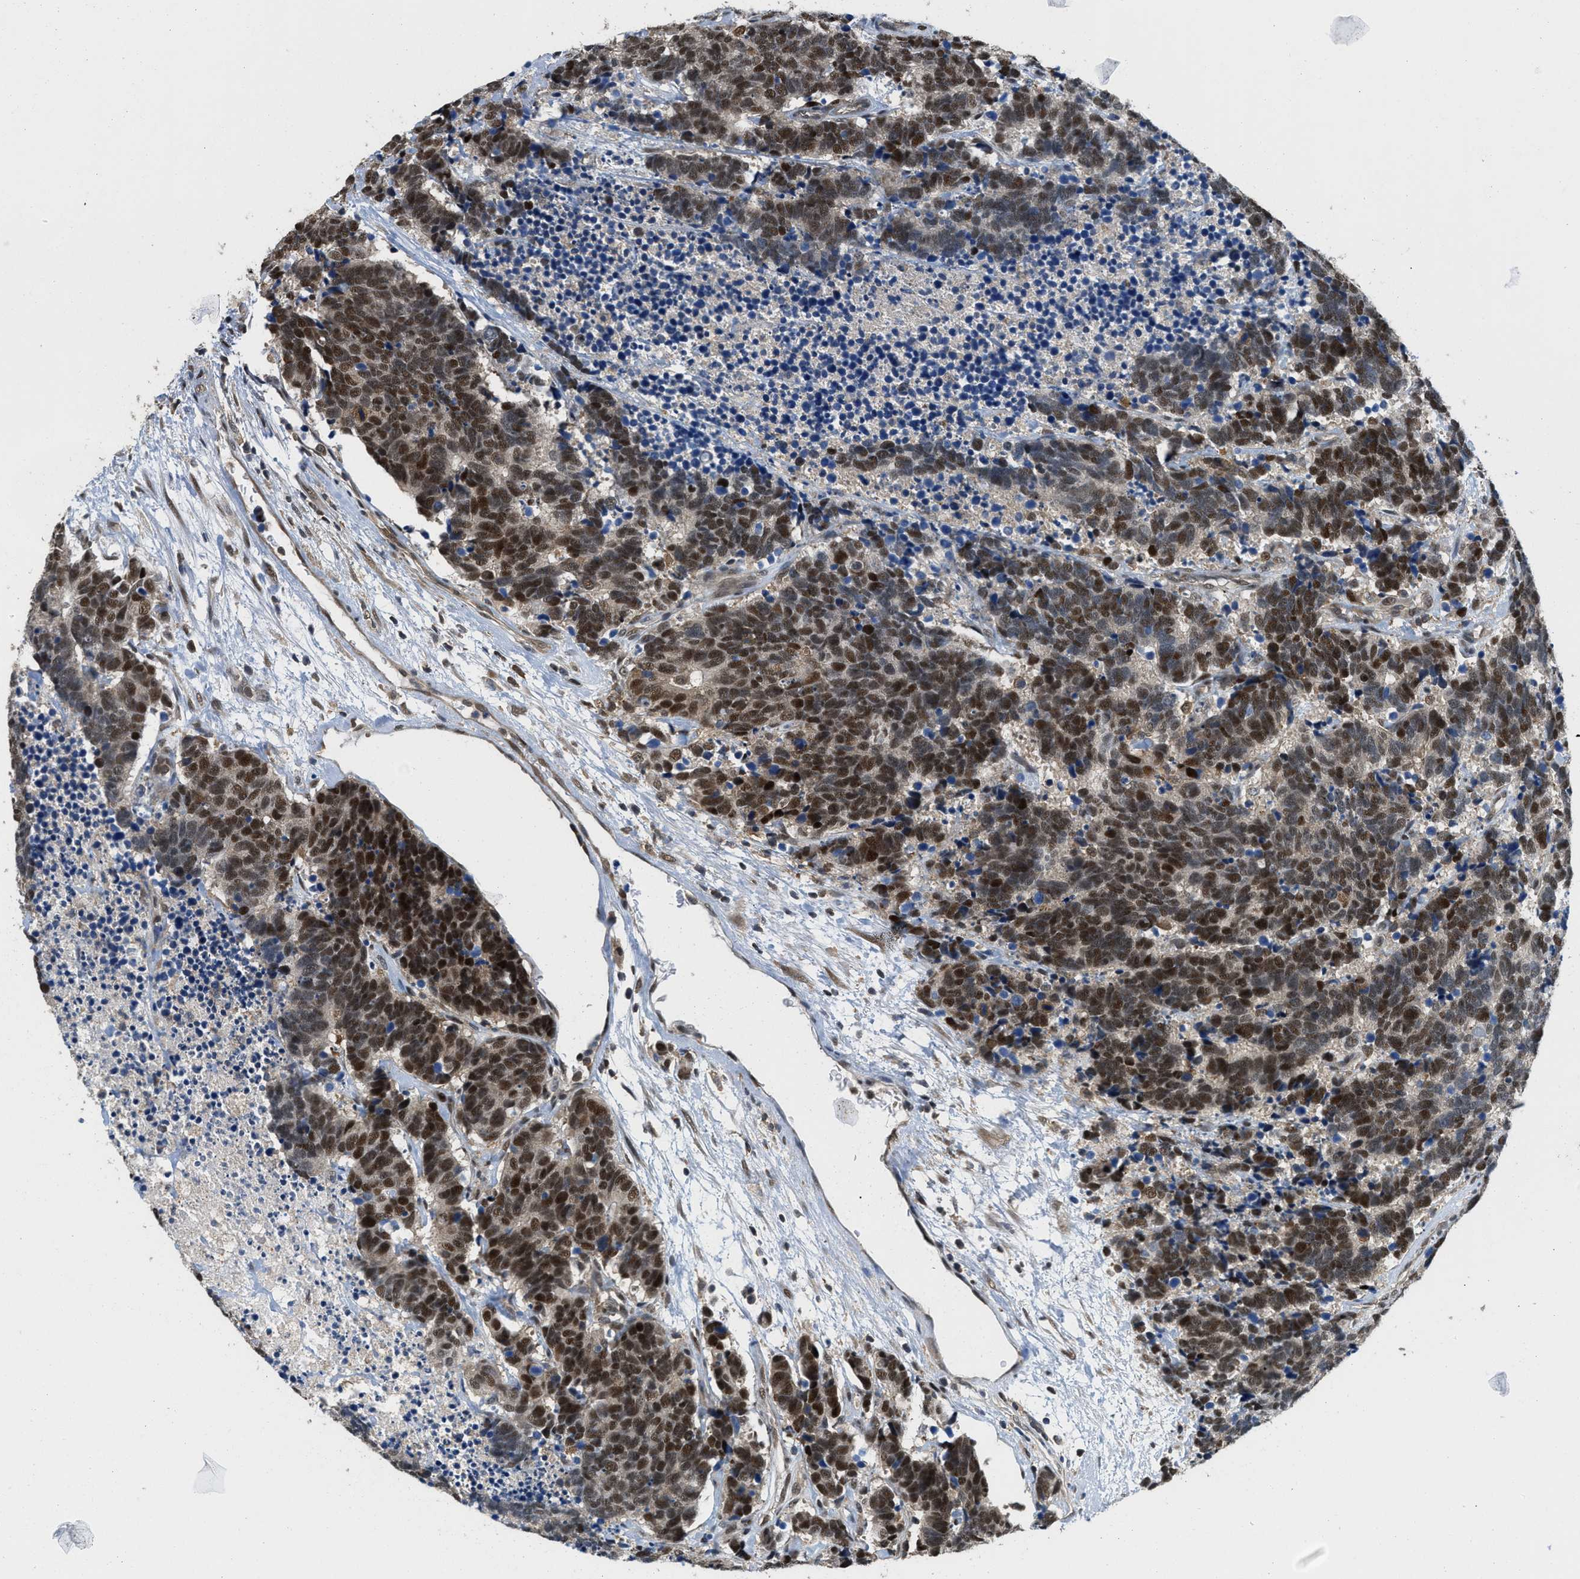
{"staining": {"intensity": "strong", "quantity": ">75%", "location": "nuclear"}, "tissue": "carcinoid", "cell_type": "Tumor cells", "image_type": "cancer", "snomed": [{"axis": "morphology", "description": "Carcinoma, NOS"}, {"axis": "morphology", "description": "Carcinoid, malignant, NOS"}, {"axis": "topography", "description": "Urinary bladder"}], "caption": "Immunohistochemical staining of carcinoid demonstrates strong nuclear protein staining in approximately >75% of tumor cells. (Stains: DAB in brown, nuclei in blue, Microscopy: brightfield microscopy at high magnification).", "gene": "ATF7IP", "patient": {"sex": "male", "age": 57}}